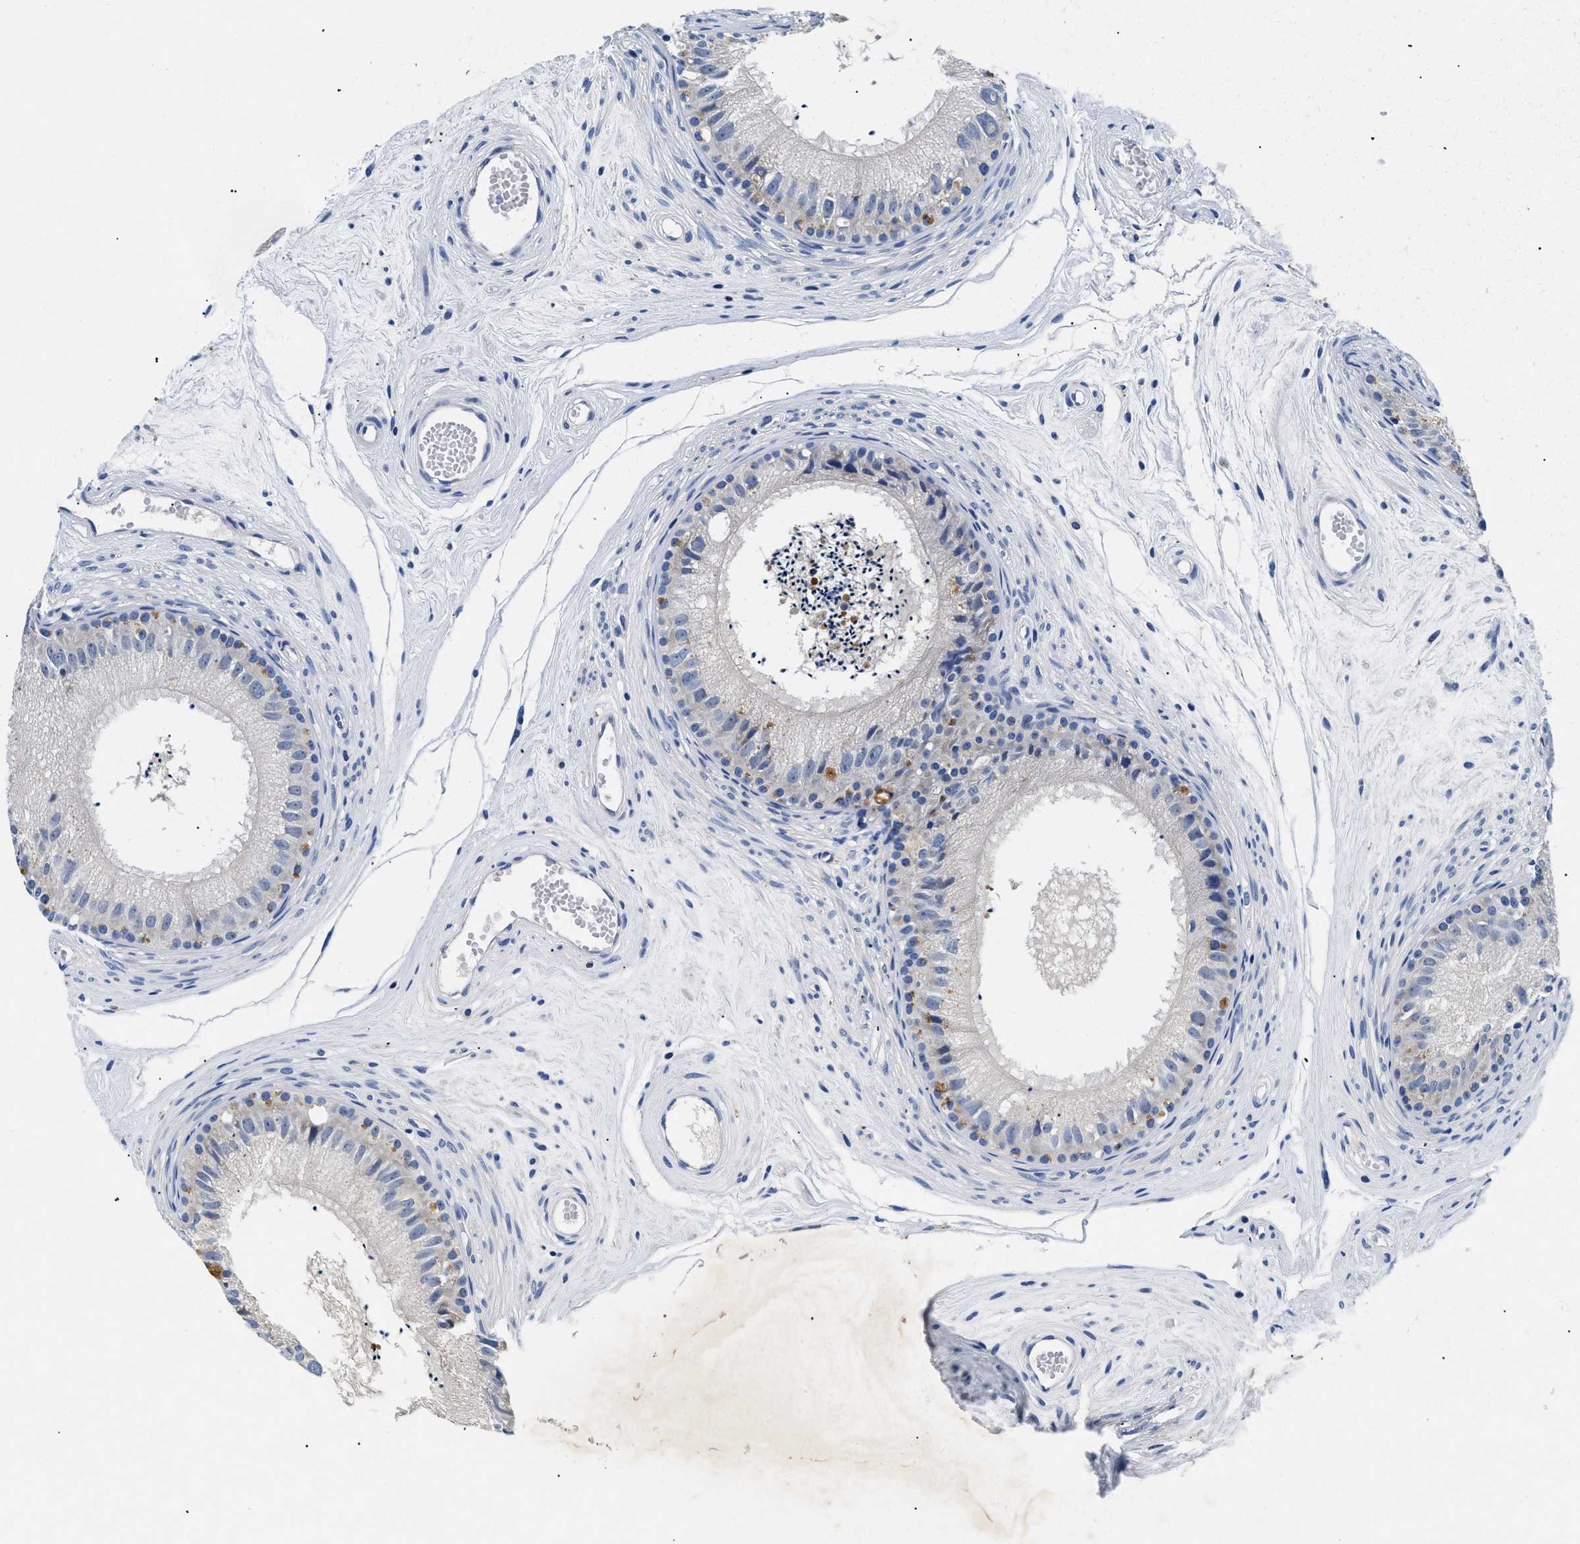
{"staining": {"intensity": "moderate", "quantity": "<25%", "location": "cytoplasmic/membranous"}, "tissue": "epididymis", "cell_type": "Glandular cells", "image_type": "normal", "snomed": [{"axis": "morphology", "description": "Normal tissue, NOS"}, {"axis": "topography", "description": "Epididymis"}], "caption": "Immunohistochemical staining of normal epididymis displays moderate cytoplasmic/membranous protein expression in about <25% of glandular cells.", "gene": "MEA1", "patient": {"sex": "male", "age": 56}}